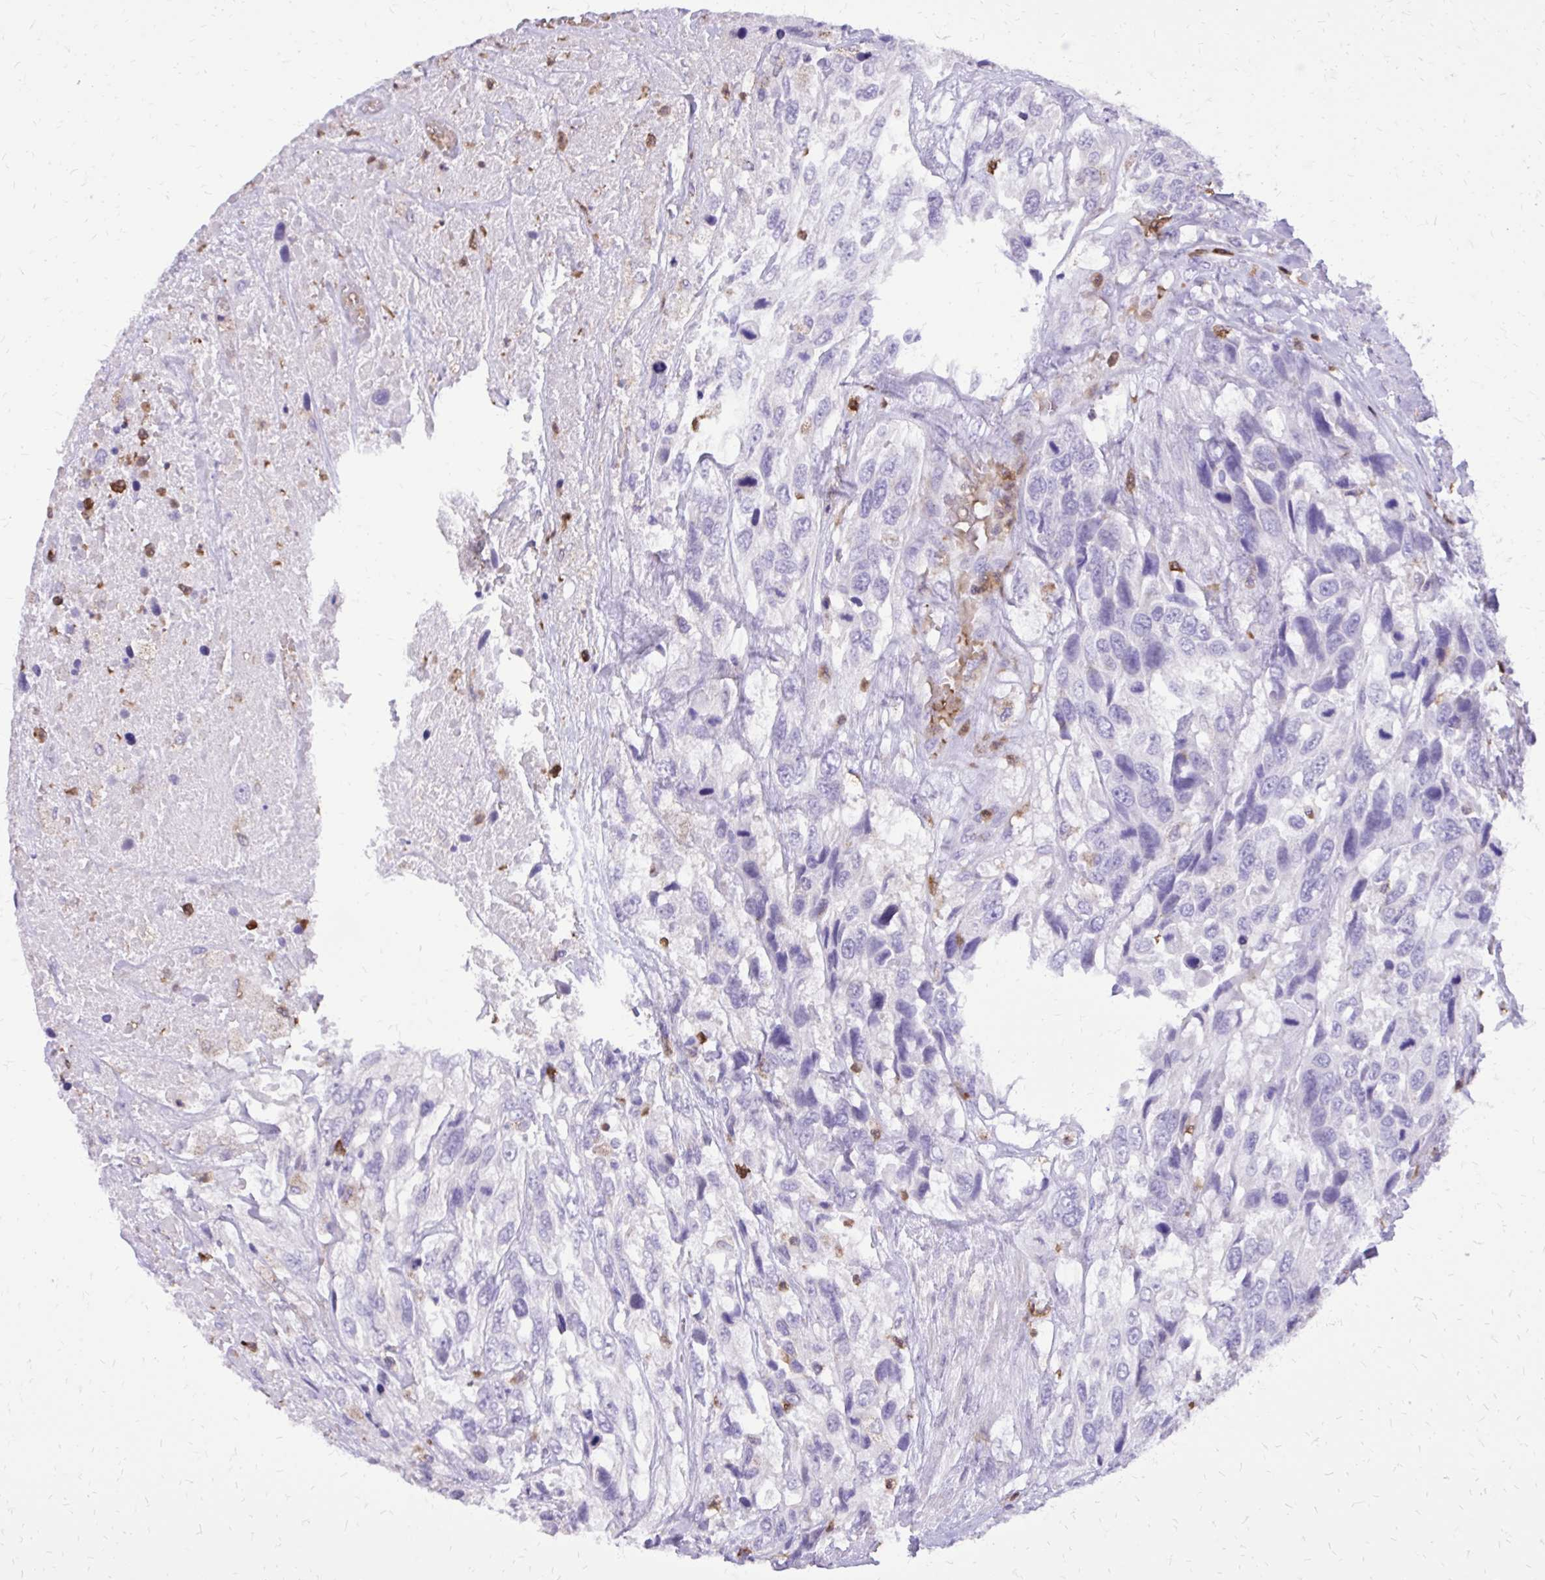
{"staining": {"intensity": "negative", "quantity": "none", "location": "none"}, "tissue": "urothelial cancer", "cell_type": "Tumor cells", "image_type": "cancer", "snomed": [{"axis": "morphology", "description": "Urothelial carcinoma, High grade"}, {"axis": "topography", "description": "Urinary bladder"}], "caption": "Immunohistochemical staining of human urothelial carcinoma (high-grade) displays no significant staining in tumor cells.", "gene": "CAT", "patient": {"sex": "female", "age": 70}}